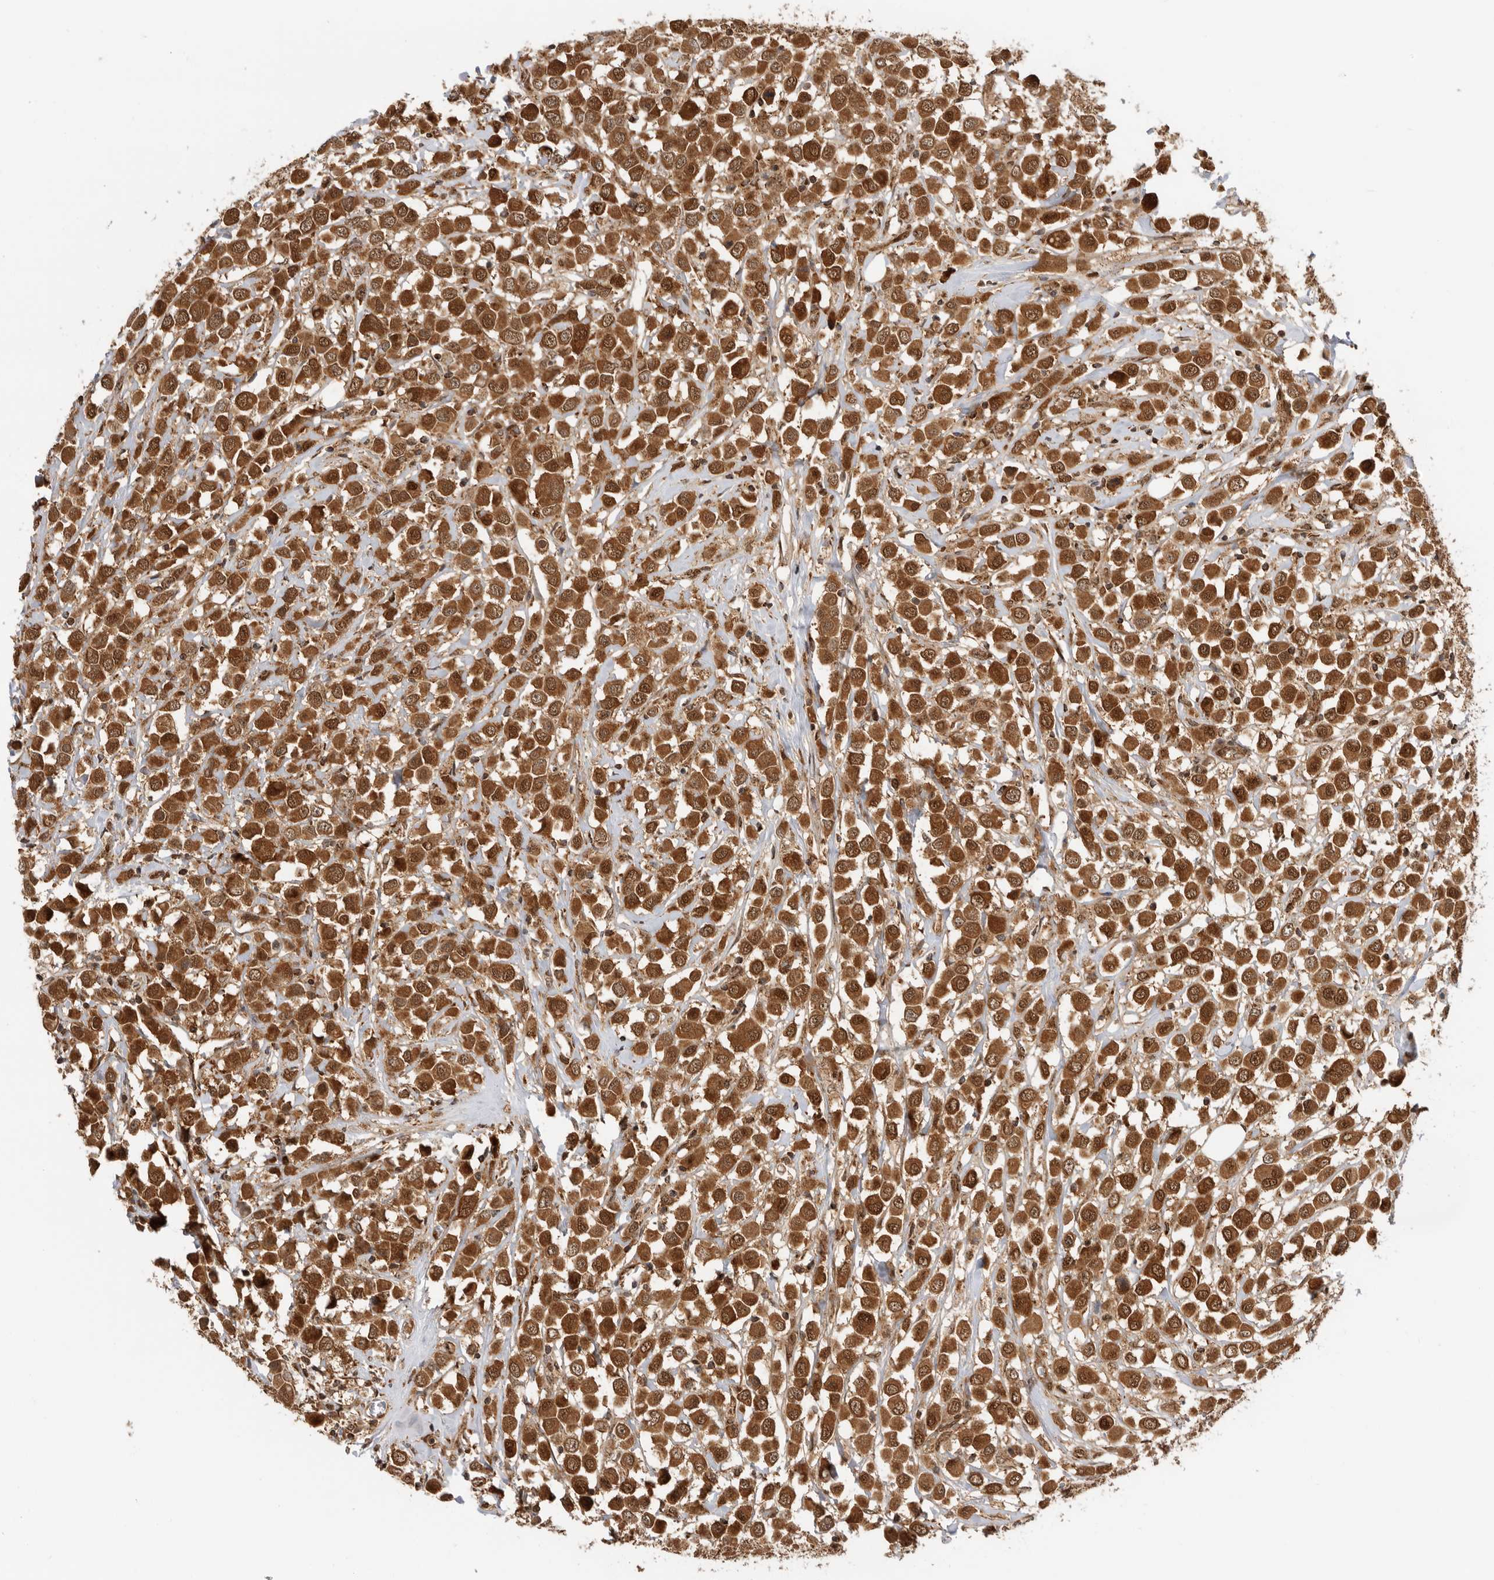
{"staining": {"intensity": "strong", "quantity": ">75%", "location": "cytoplasmic/membranous,nuclear"}, "tissue": "breast cancer", "cell_type": "Tumor cells", "image_type": "cancer", "snomed": [{"axis": "morphology", "description": "Duct carcinoma"}, {"axis": "topography", "description": "Breast"}], "caption": "The immunohistochemical stain highlights strong cytoplasmic/membranous and nuclear expression in tumor cells of breast cancer (intraductal carcinoma) tissue. (DAB (3,3'-diaminobenzidine) IHC, brown staining for protein, blue staining for nuclei).", "gene": "DCAF8", "patient": {"sex": "female", "age": 61}}